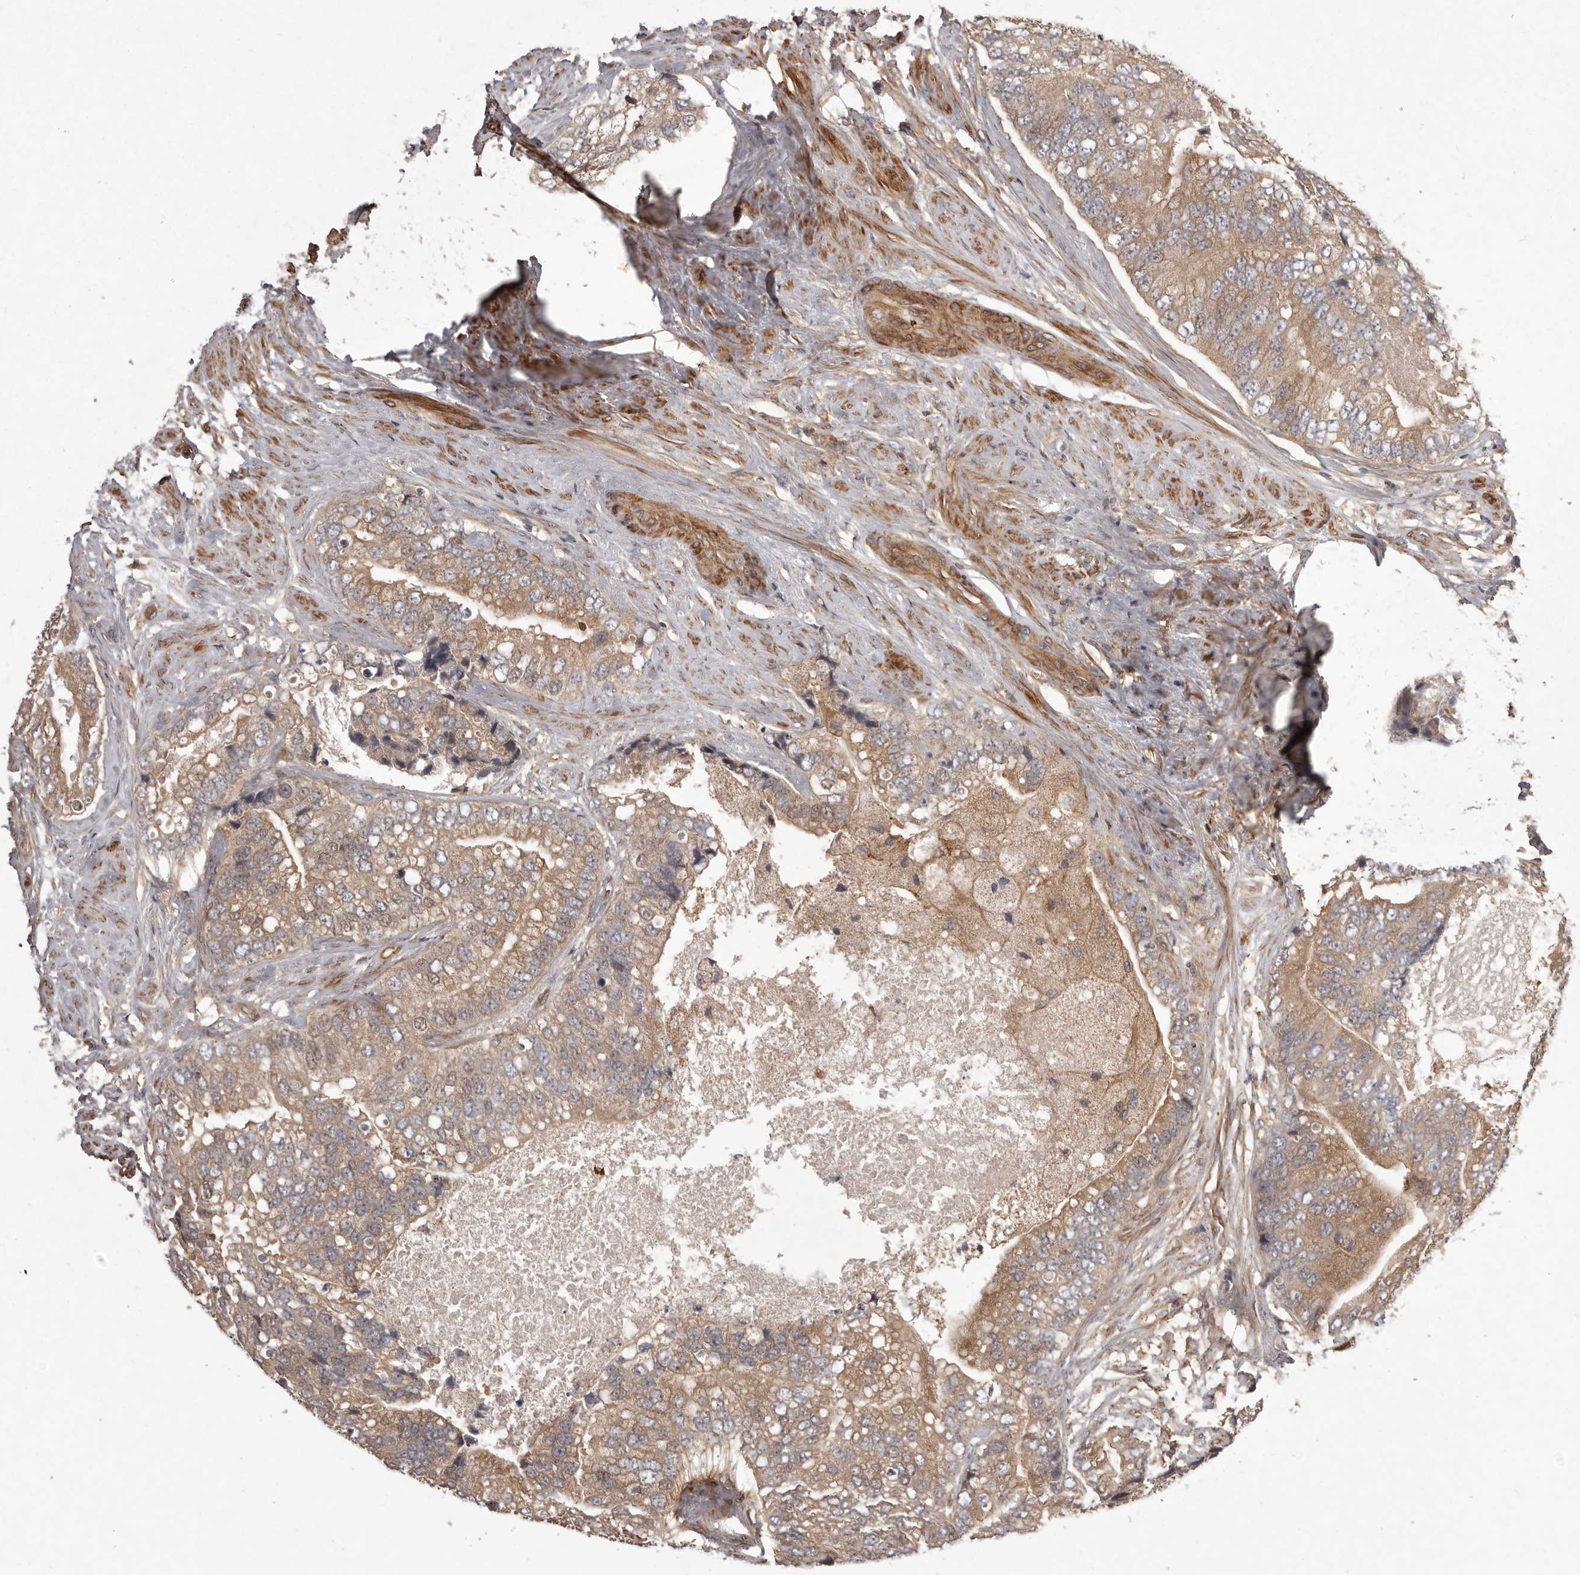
{"staining": {"intensity": "moderate", "quantity": ">75%", "location": "cytoplasmic/membranous"}, "tissue": "prostate cancer", "cell_type": "Tumor cells", "image_type": "cancer", "snomed": [{"axis": "morphology", "description": "Adenocarcinoma, High grade"}, {"axis": "topography", "description": "Prostate"}], "caption": "A histopathology image showing moderate cytoplasmic/membranous positivity in approximately >75% of tumor cells in prostate adenocarcinoma (high-grade), as visualized by brown immunohistochemical staining.", "gene": "NFKBIA", "patient": {"sex": "male", "age": 70}}